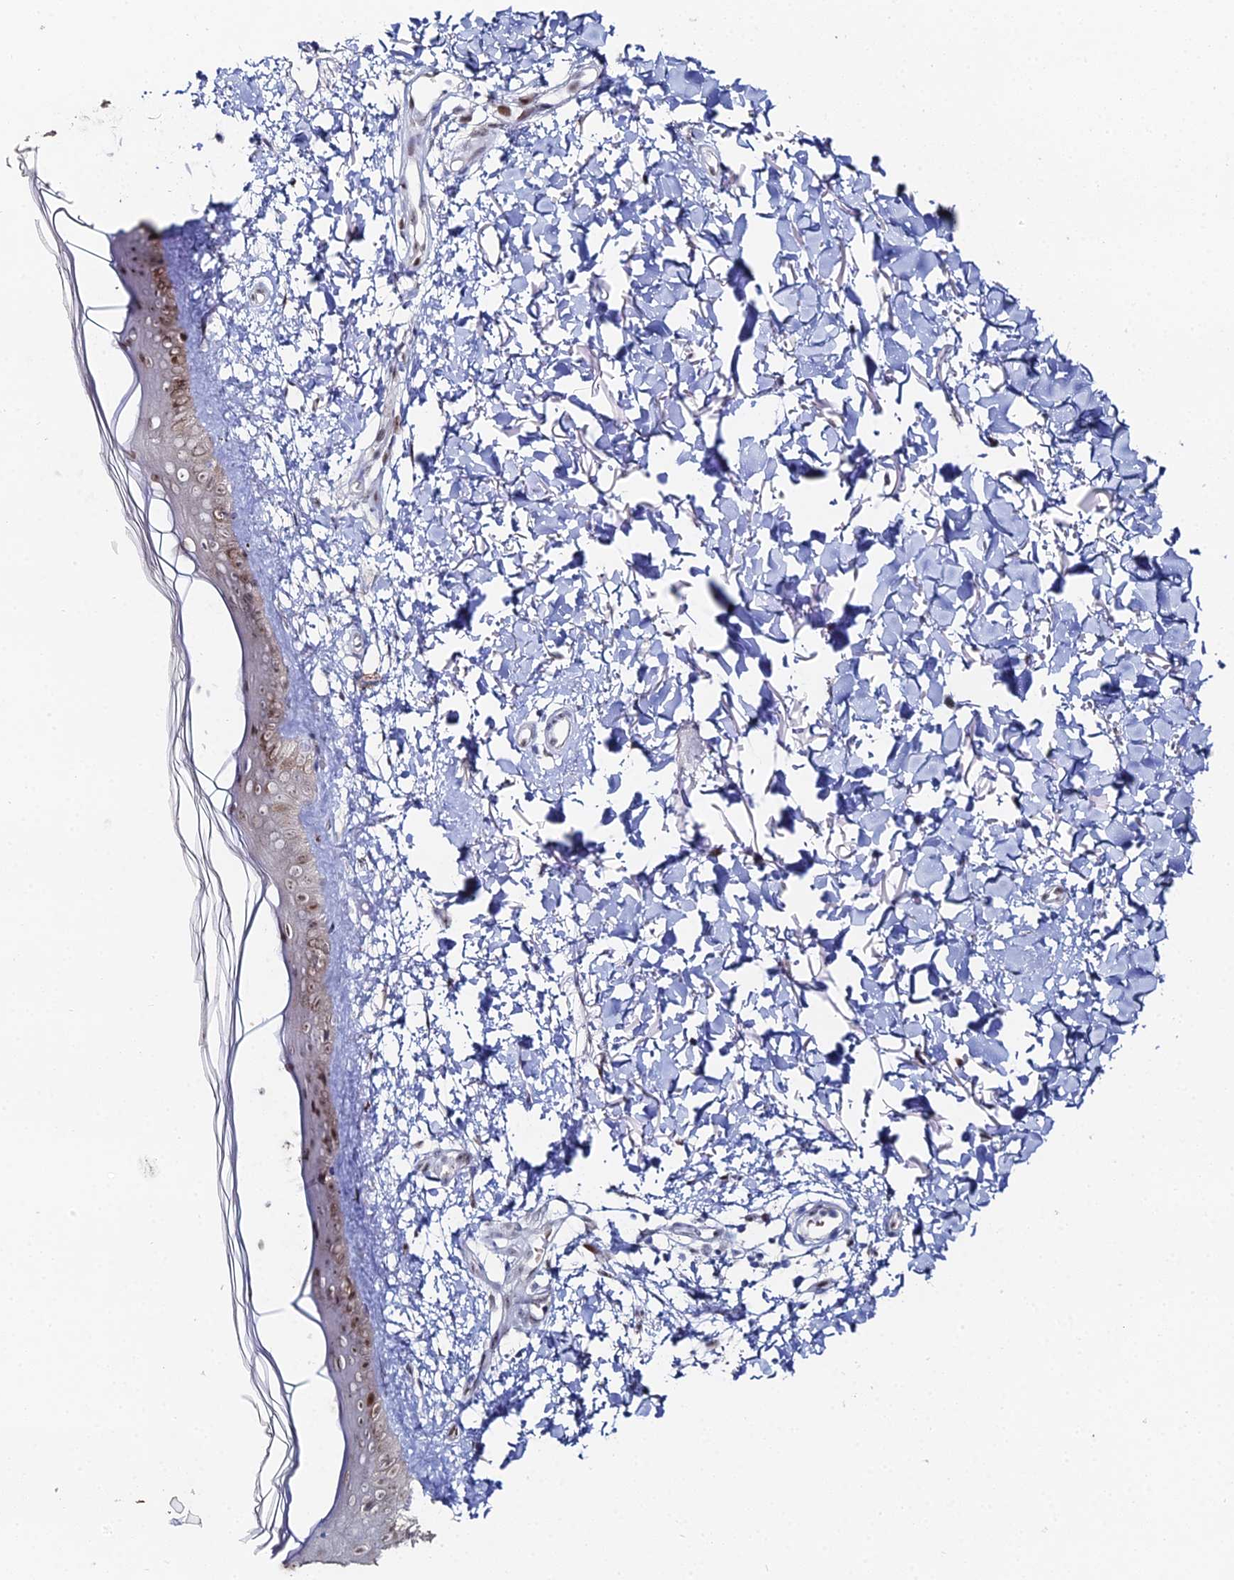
{"staining": {"intensity": "moderate", "quantity": ">75%", "location": "cytoplasmic/membranous"}, "tissue": "skin", "cell_type": "Fibroblasts", "image_type": "normal", "snomed": [{"axis": "morphology", "description": "Normal tissue, NOS"}, {"axis": "topography", "description": "Skin"}], "caption": "High-magnification brightfield microscopy of benign skin stained with DAB (3,3'-diaminobenzidine) (brown) and counterstained with hematoxylin (blue). fibroblasts exhibit moderate cytoplasmic/membranous positivity is seen in approximately>75% of cells. The staining is performed using DAB brown chromogen to label protein expression. The nuclei are counter-stained blue using hematoxylin.", "gene": "GSC2", "patient": {"sex": "female", "age": 58}}